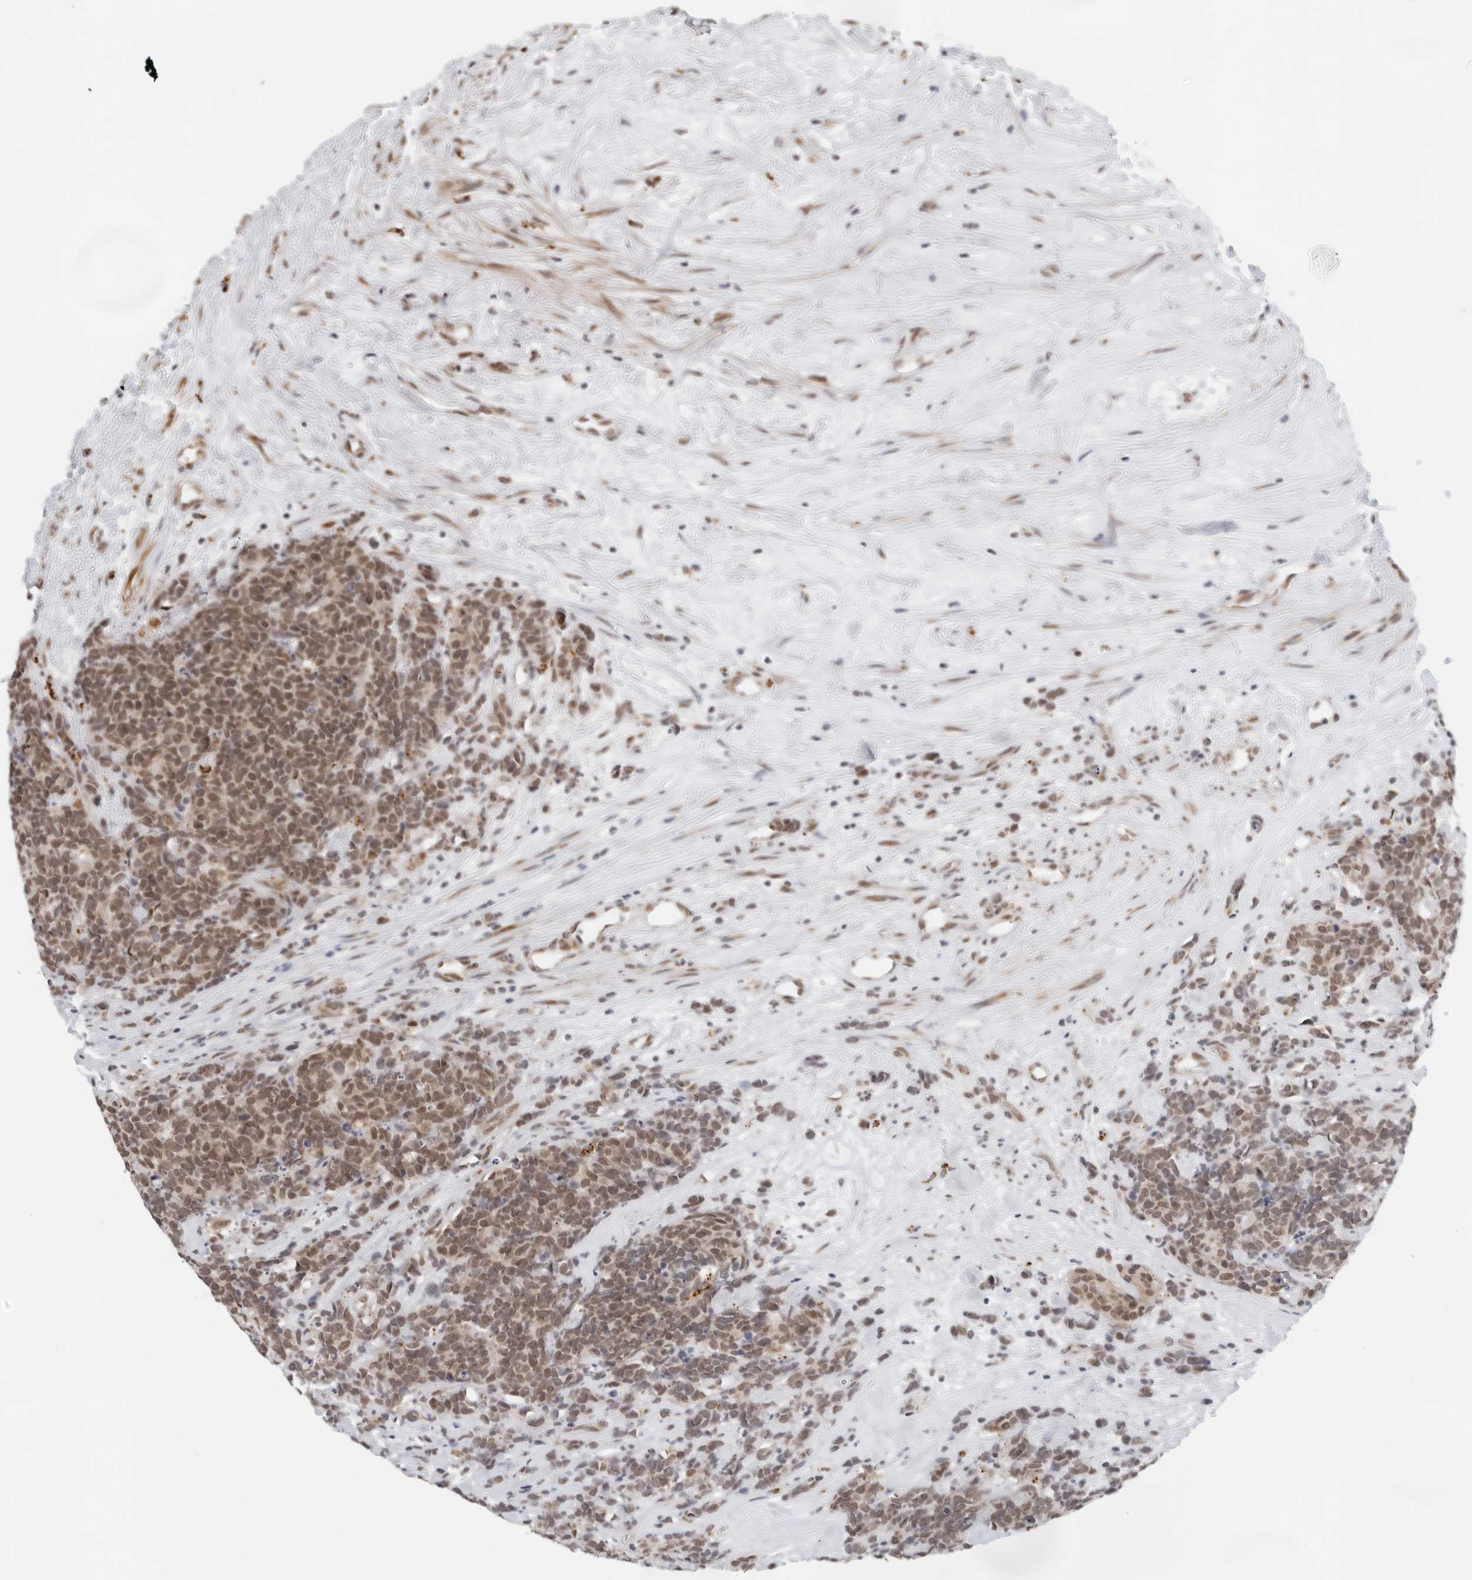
{"staining": {"intensity": "moderate", "quantity": ">75%", "location": "nuclear"}, "tissue": "carcinoid", "cell_type": "Tumor cells", "image_type": "cancer", "snomed": [{"axis": "morphology", "description": "Carcinoma, NOS"}, {"axis": "morphology", "description": "Carcinoid, malignant, NOS"}, {"axis": "topography", "description": "Urinary bladder"}], "caption": "A high-resolution photomicrograph shows immunohistochemistry (IHC) staining of malignant carcinoid, which displays moderate nuclear expression in about >75% of tumor cells. Ihc stains the protein of interest in brown and the nuclei are stained blue.", "gene": "TOX4", "patient": {"sex": "male", "age": 57}}